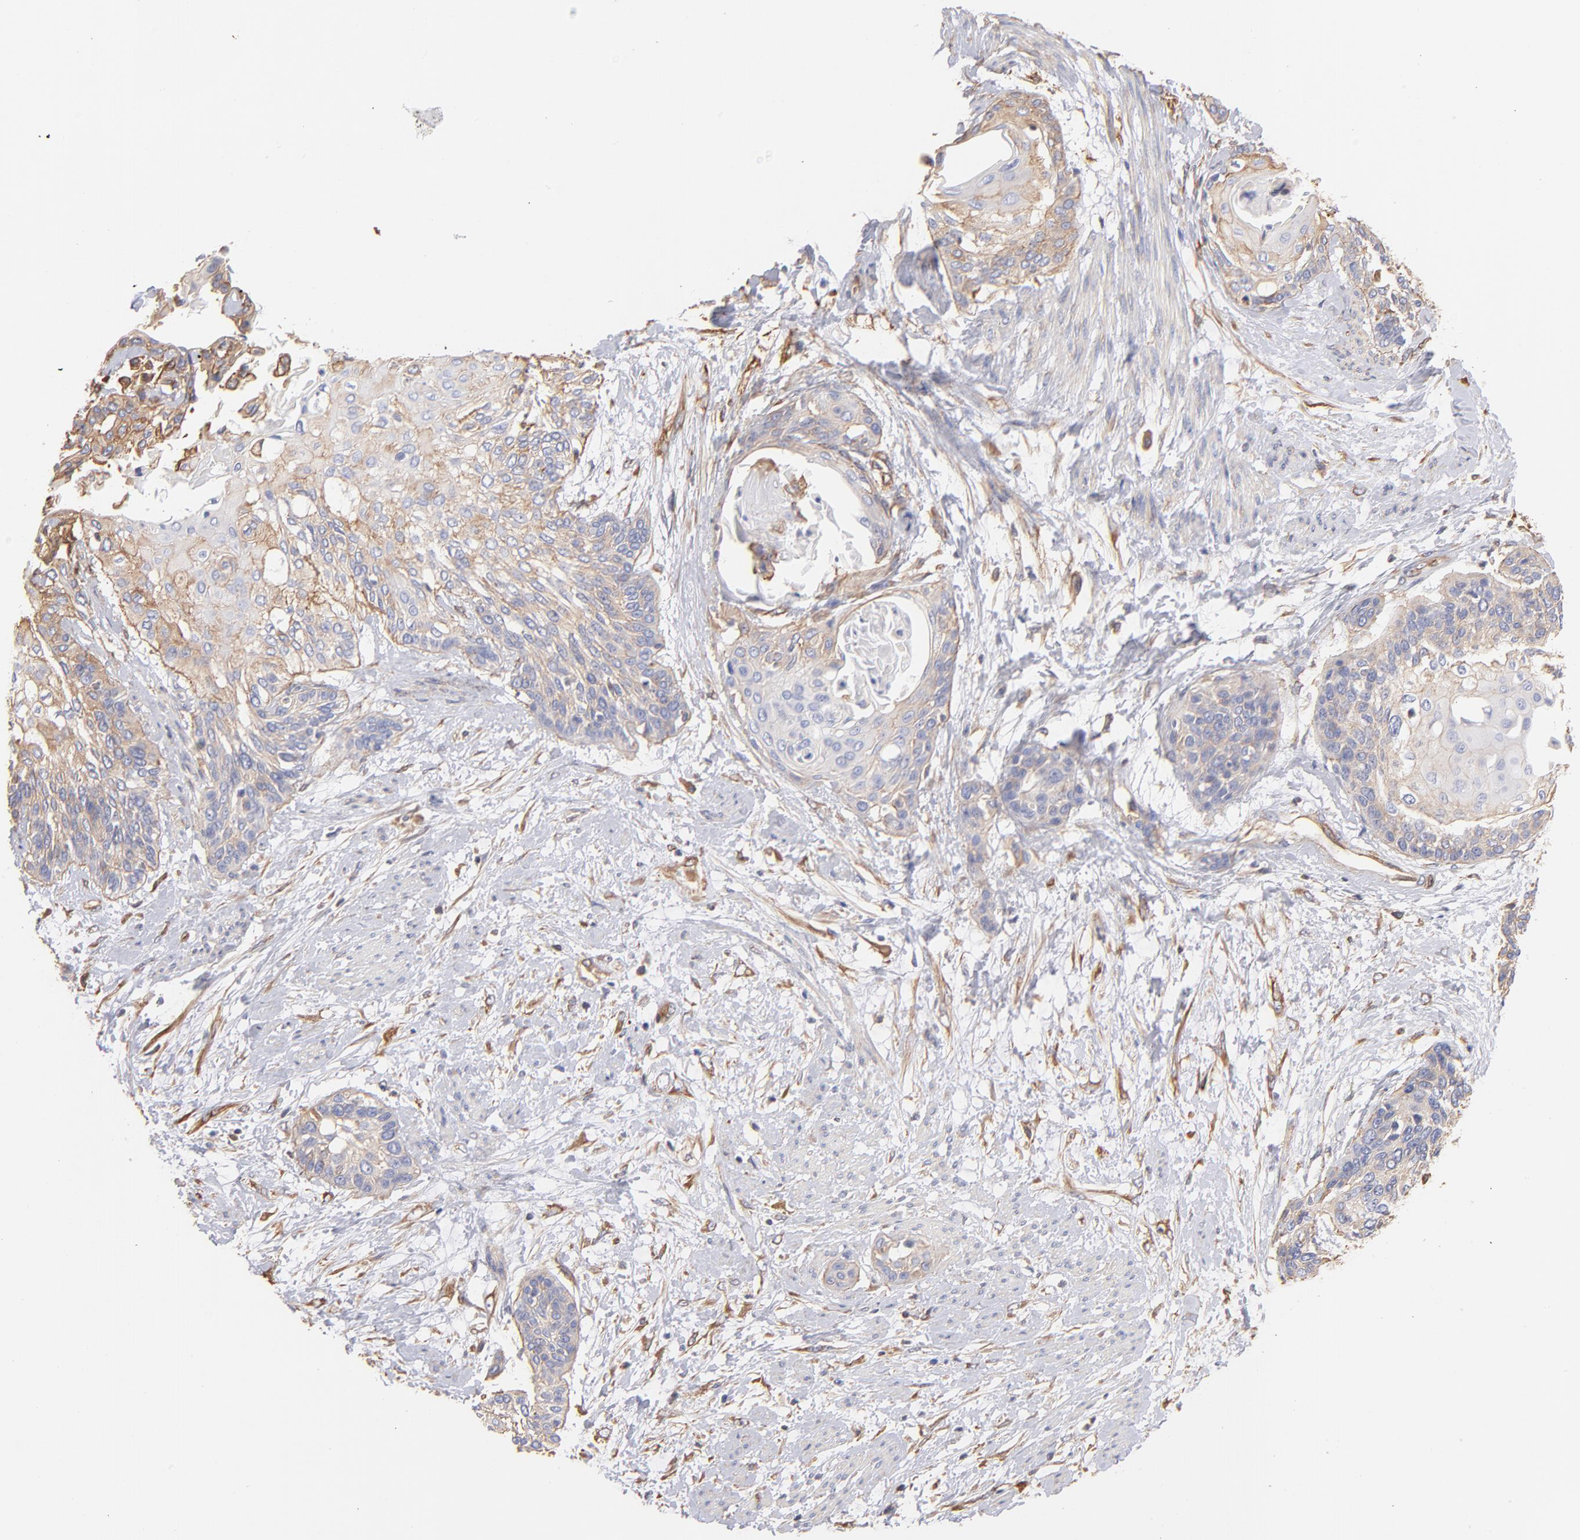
{"staining": {"intensity": "weak", "quantity": ">75%", "location": "cytoplasmic/membranous"}, "tissue": "cervical cancer", "cell_type": "Tumor cells", "image_type": "cancer", "snomed": [{"axis": "morphology", "description": "Squamous cell carcinoma, NOS"}, {"axis": "topography", "description": "Cervix"}], "caption": "The immunohistochemical stain labels weak cytoplasmic/membranous expression in tumor cells of cervical cancer tissue. Ihc stains the protein in brown and the nuclei are stained blue.", "gene": "PLEC", "patient": {"sex": "female", "age": 57}}